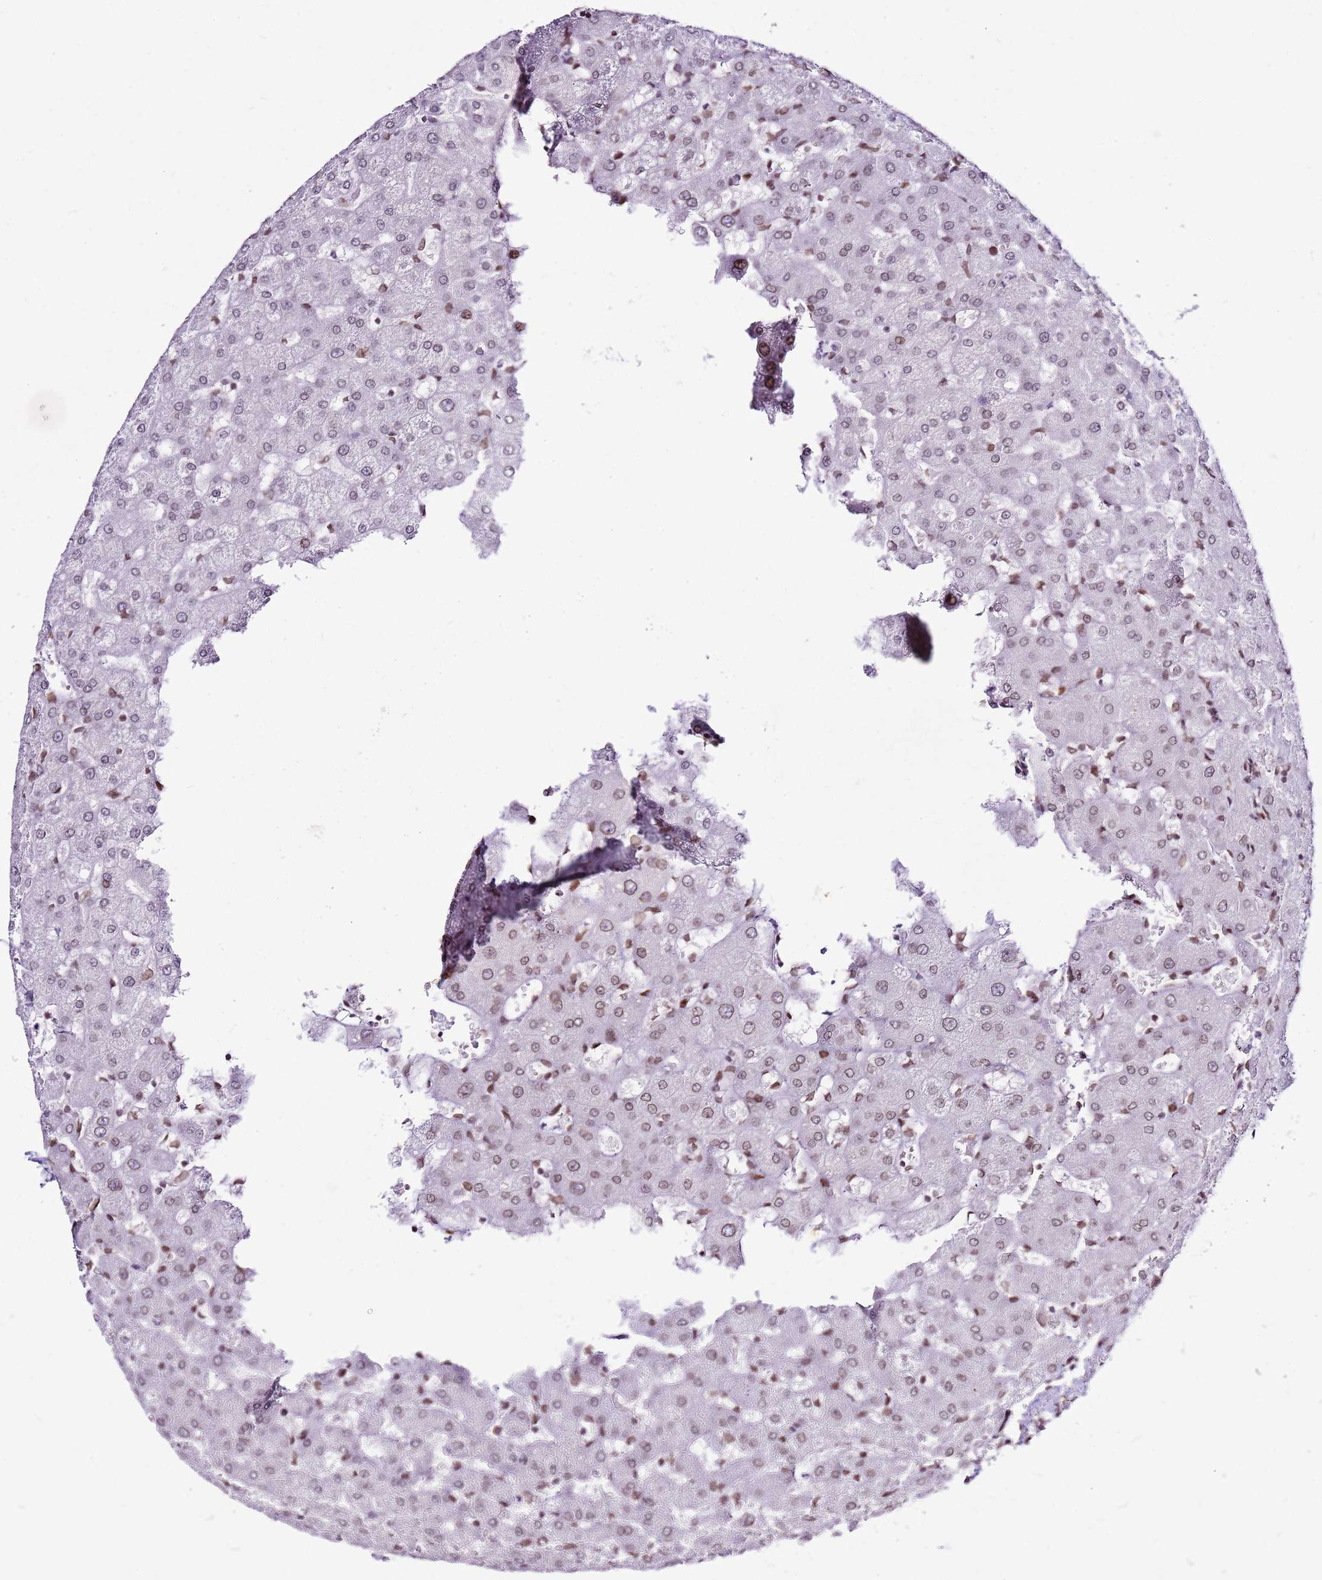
{"staining": {"intensity": "weak", "quantity": ">75%", "location": "cytoplasmic/membranous,nuclear"}, "tissue": "liver", "cell_type": "Cholangiocytes", "image_type": "normal", "snomed": [{"axis": "morphology", "description": "Normal tissue, NOS"}, {"axis": "topography", "description": "Liver"}], "caption": "DAB (3,3'-diaminobenzidine) immunohistochemical staining of benign liver reveals weak cytoplasmic/membranous,nuclear protein positivity in approximately >75% of cholangiocytes.", "gene": "POU6F1", "patient": {"sex": "female", "age": 63}}